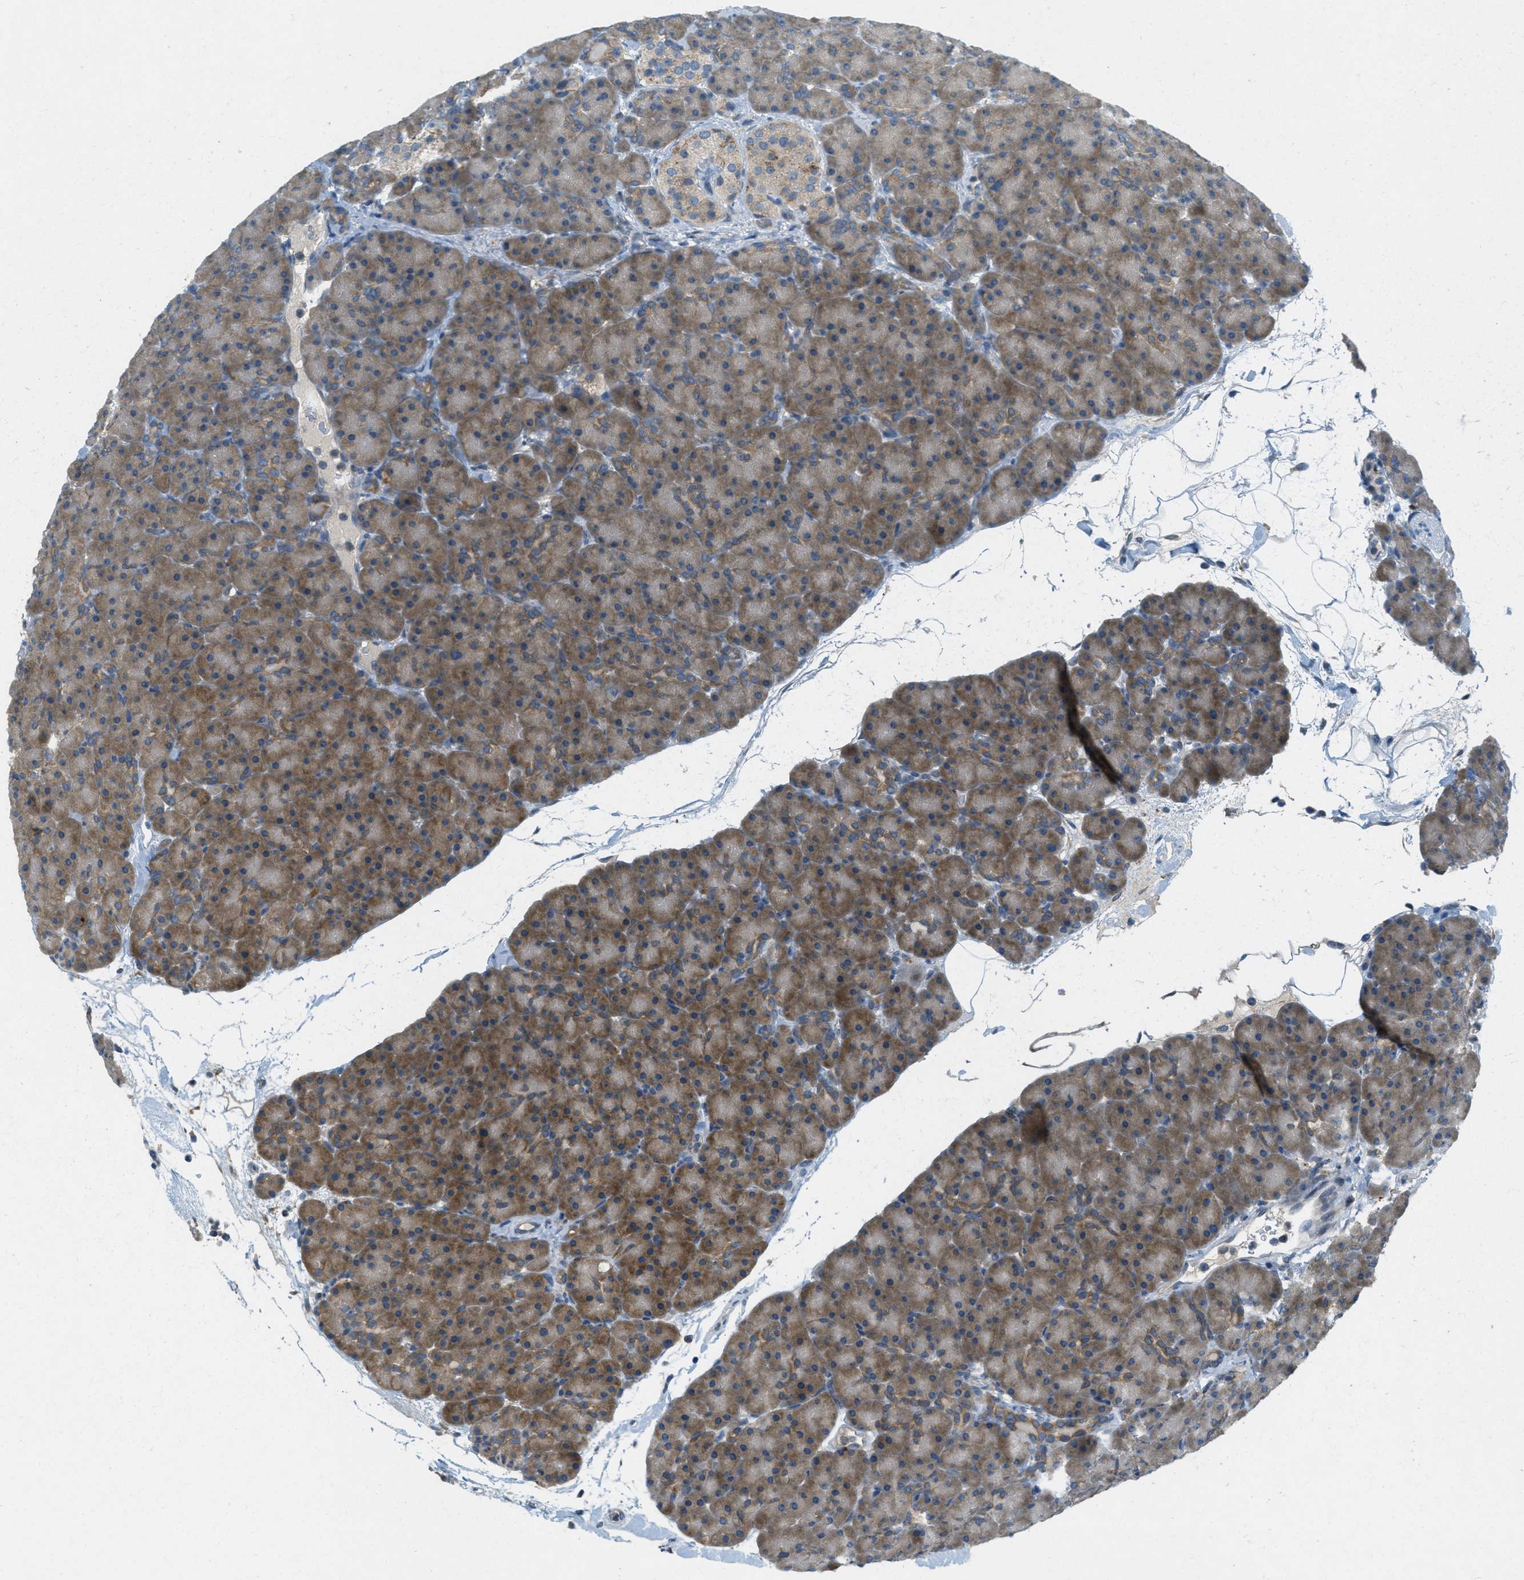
{"staining": {"intensity": "moderate", "quantity": "25%-75%", "location": "cytoplasmic/membranous"}, "tissue": "pancreas", "cell_type": "Exocrine glandular cells", "image_type": "normal", "snomed": [{"axis": "morphology", "description": "Normal tissue, NOS"}, {"axis": "topography", "description": "Pancreas"}], "caption": "Immunohistochemical staining of normal pancreas demonstrates 25%-75% levels of moderate cytoplasmic/membranous protein expression in about 25%-75% of exocrine glandular cells. (DAB (3,3'-diaminobenzidine) IHC with brightfield microscopy, high magnification).", "gene": "SIGMAR1", "patient": {"sex": "male", "age": 66}}